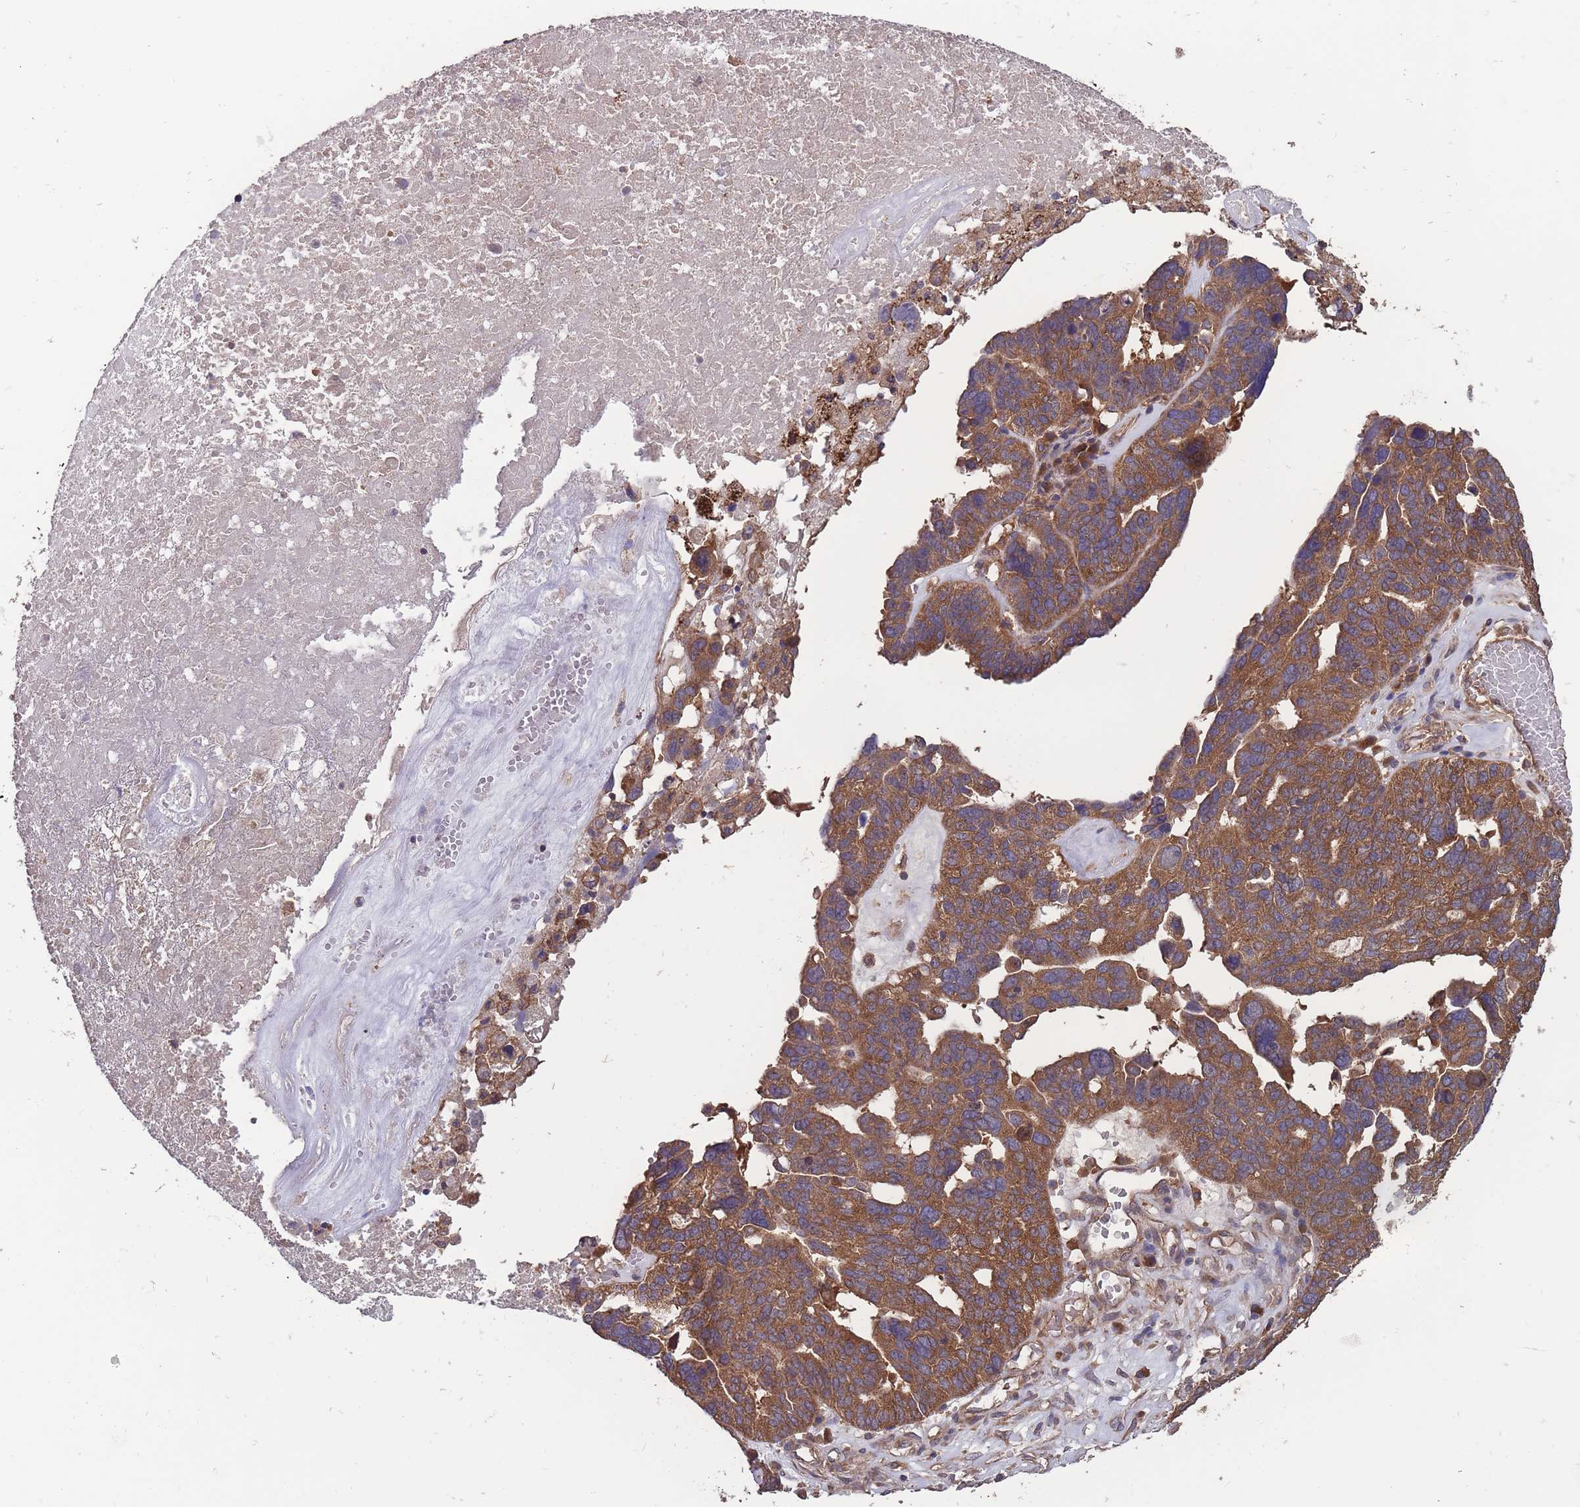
{"staining": {"intensity": "strong", "quantity": ">75%", "location": "cytoplasmic/membranous"}, "tissue": "ovarian cancer", "cell_type": "Tumor cells", "image_type": "cancer", "snomed": [{"axis": "morphology", "description": "Cystadenocarcinoma, serous, NOS"}, {"axis": "topography", "description": "Ovary"}], "caption": "This histopathology image displays IHC staining of human ovarian cancer (serous cystadenocarcinoma), with high strong cytoplasmic/membranous positivity in approximately >75% of tumor cells.", "gene": "ZPR1", "patient": {"sex": "female", "age": 59}}